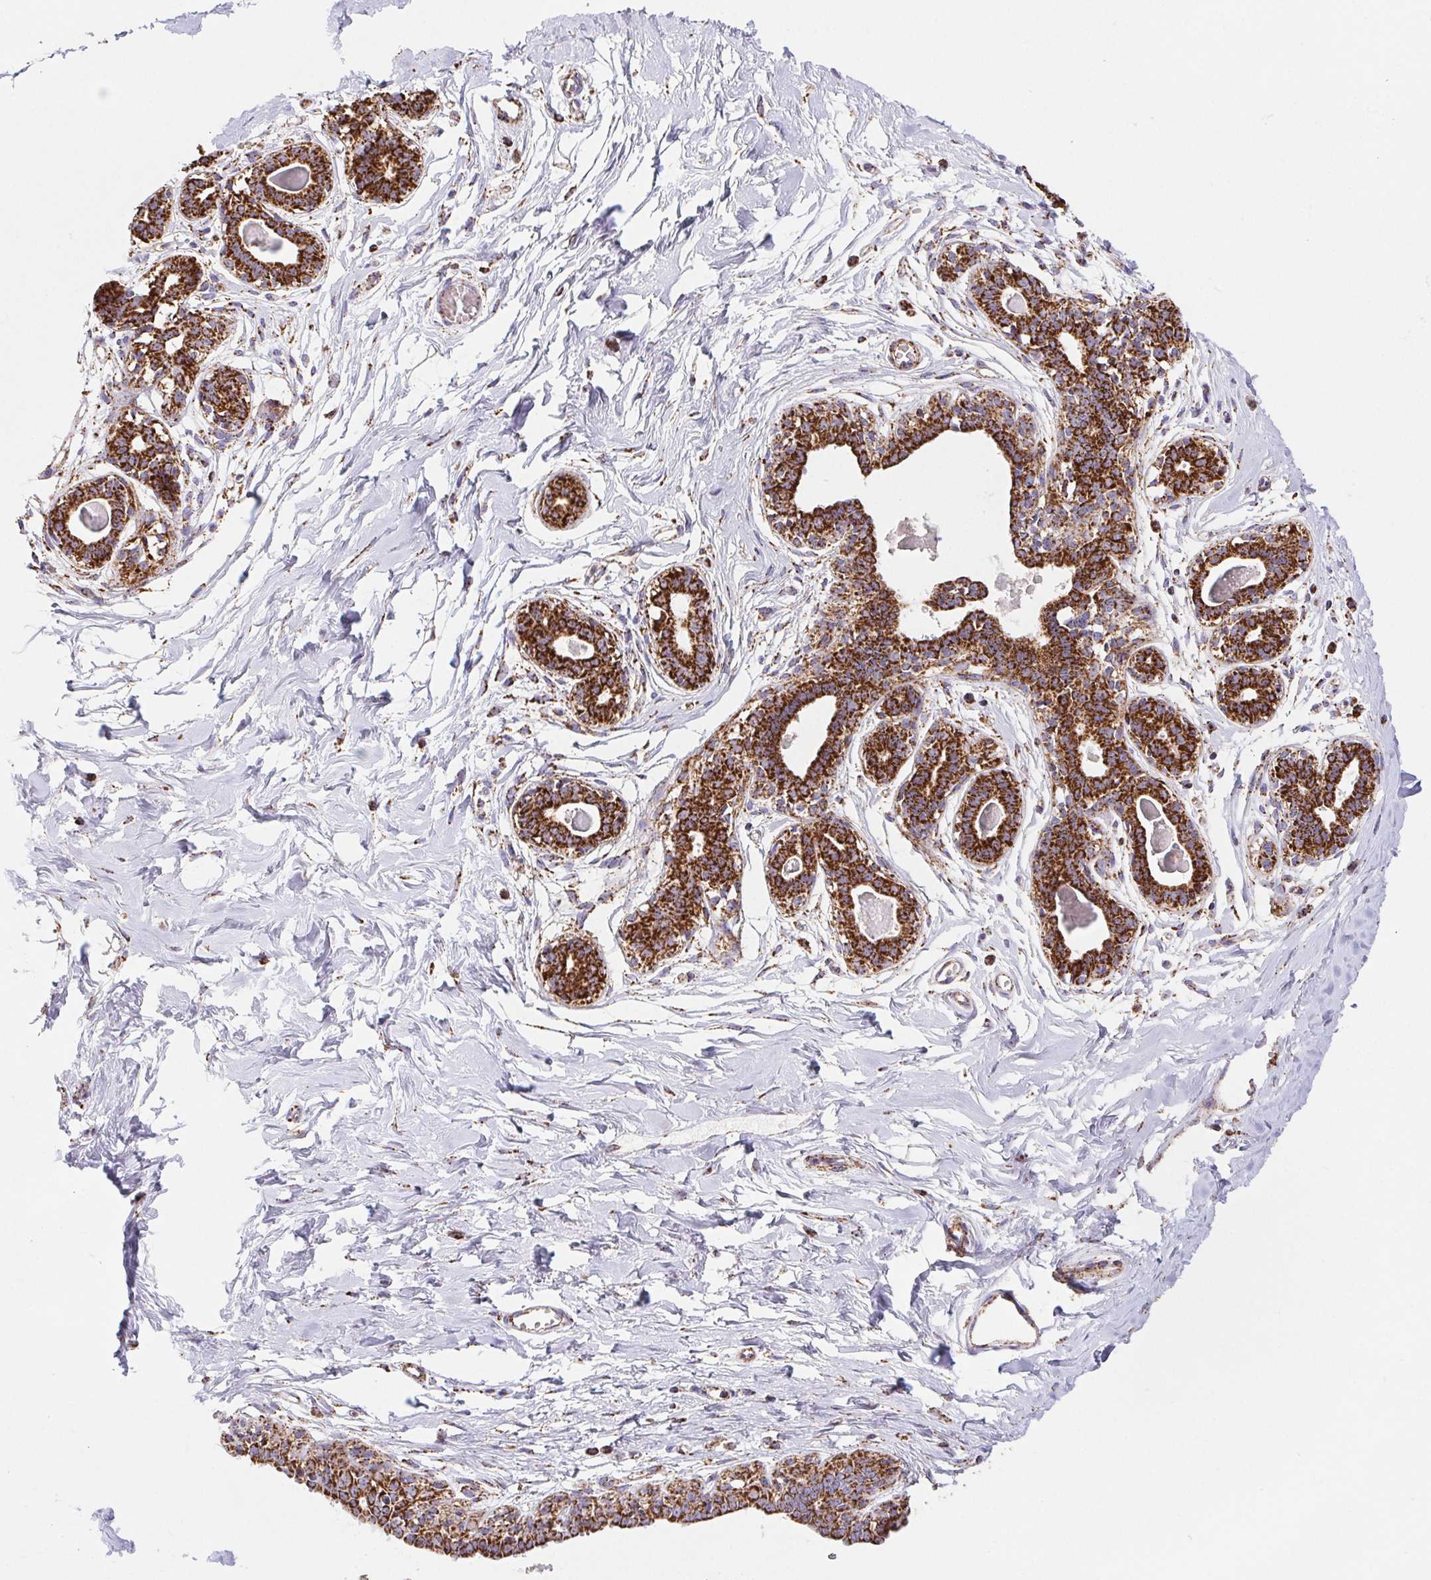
{"staining": {"intensity": "negative", "quantity": "none", "location": "none"}, "tissue": "breast", "cell_type": "Adipocytes", "image_type": "normal", "snomed": [{"axis": "morphology", "description": "Normal tissue, NOS"}, {"axis": "topography", "description": "Breast"}], "caption": "Immunohistochemistry photomicrograph of normal breast stained for a protein (brown), which reveals no expression in adipocytes.", "gene": "NIPSNAP2", "patient": {"sex": "female", "age": 45}}